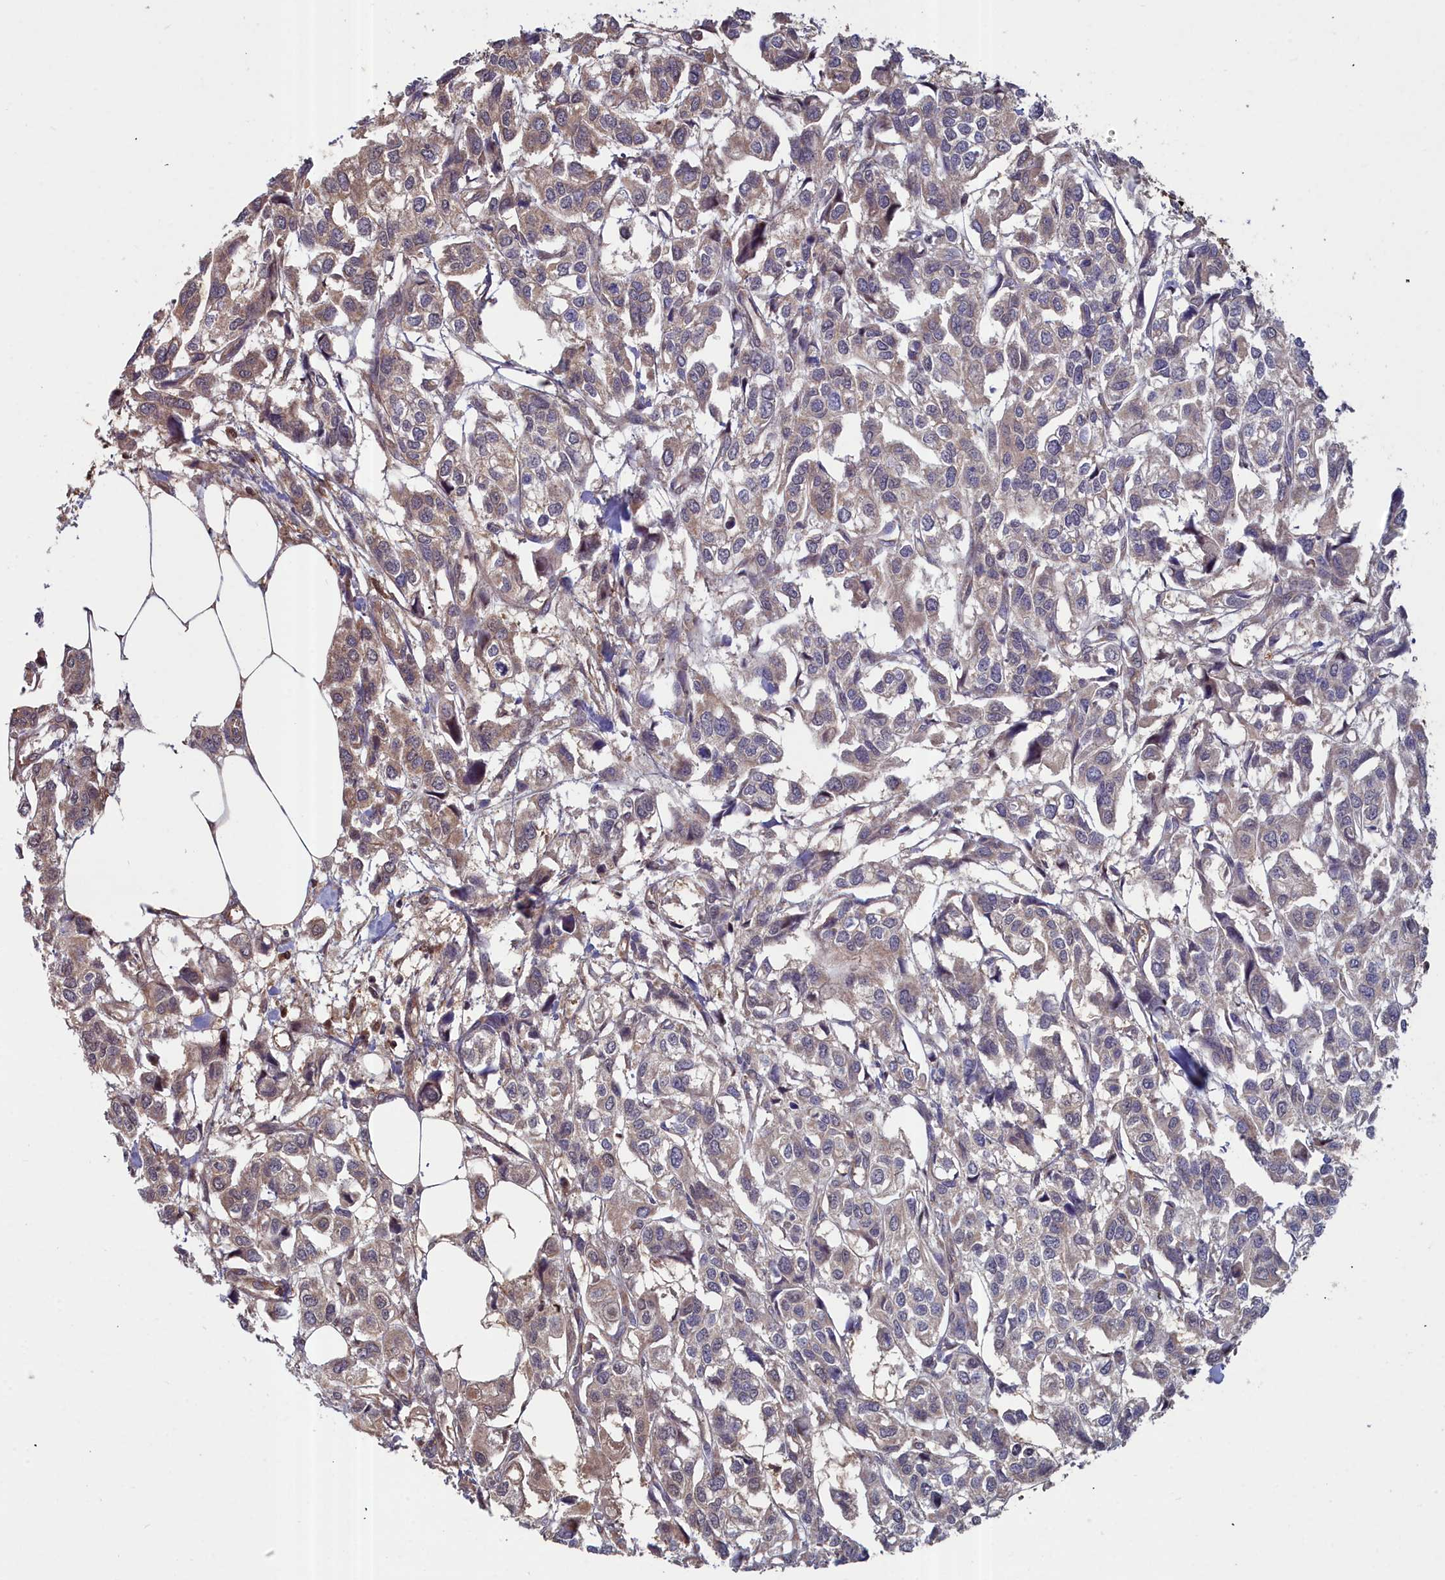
{"staining": {"intensity": "weak", "quantity": ">75%", "location": "cytoplasmic/membranous"}, "tissue": "urothelial cancer", "cell_type": "Tumor cells", "image_type": "cancer", "snomed": [{"axis": "morphology", "description": "Urothelial carcinoma, High grade"}, {"axis": "topography", "description": "Urinary bladder"}], "caption": "A brown stain shows weak cytoplasmic/membranous positivity of a protein in high-grade urothelial carcinoma tumor cells. The staining is performed using DAB brown chromogen to label protein expression. The nuclei are counter-stained blue using hematoxylin.", "gene": "GFRA2", "patient": {"sex": "male", "age": 67}}